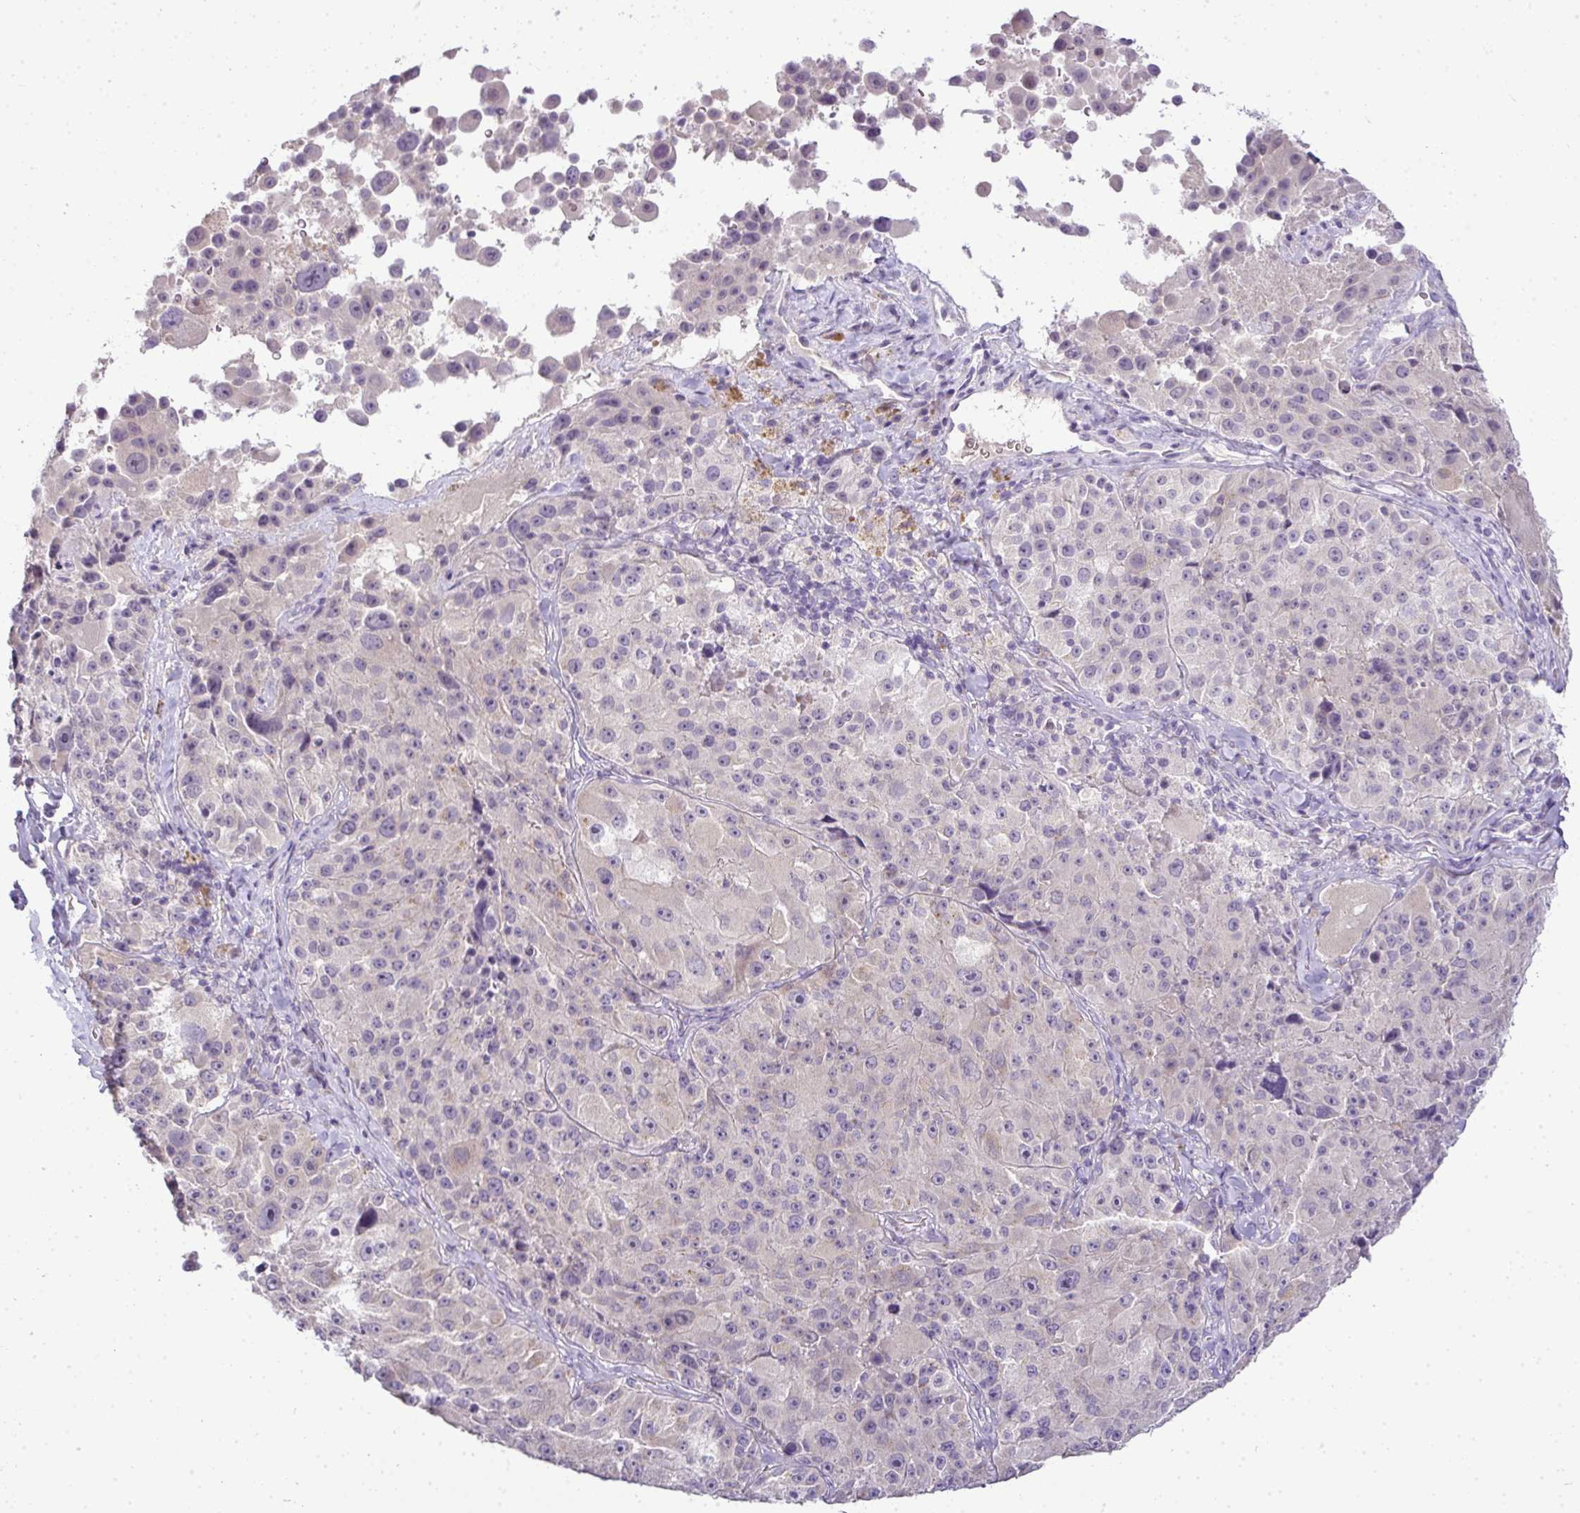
{"staining": {"intensity": "negative", "quantity": "none", "location": "none"}, "tissue": "melanoma", "cell_type": "Tumor cells", "image_type": "cancer", "snomed": [{"axis": "morphology", "description": "Malignant melanoma, Metastatic site"}, {"axis": "topography", "description": "Lymph node"}], "caption": "Tumor cells are negative for brown protein staining in melanoma.", "gene": "CMPK1", "patient": {"sex": "male", "age": 62}}